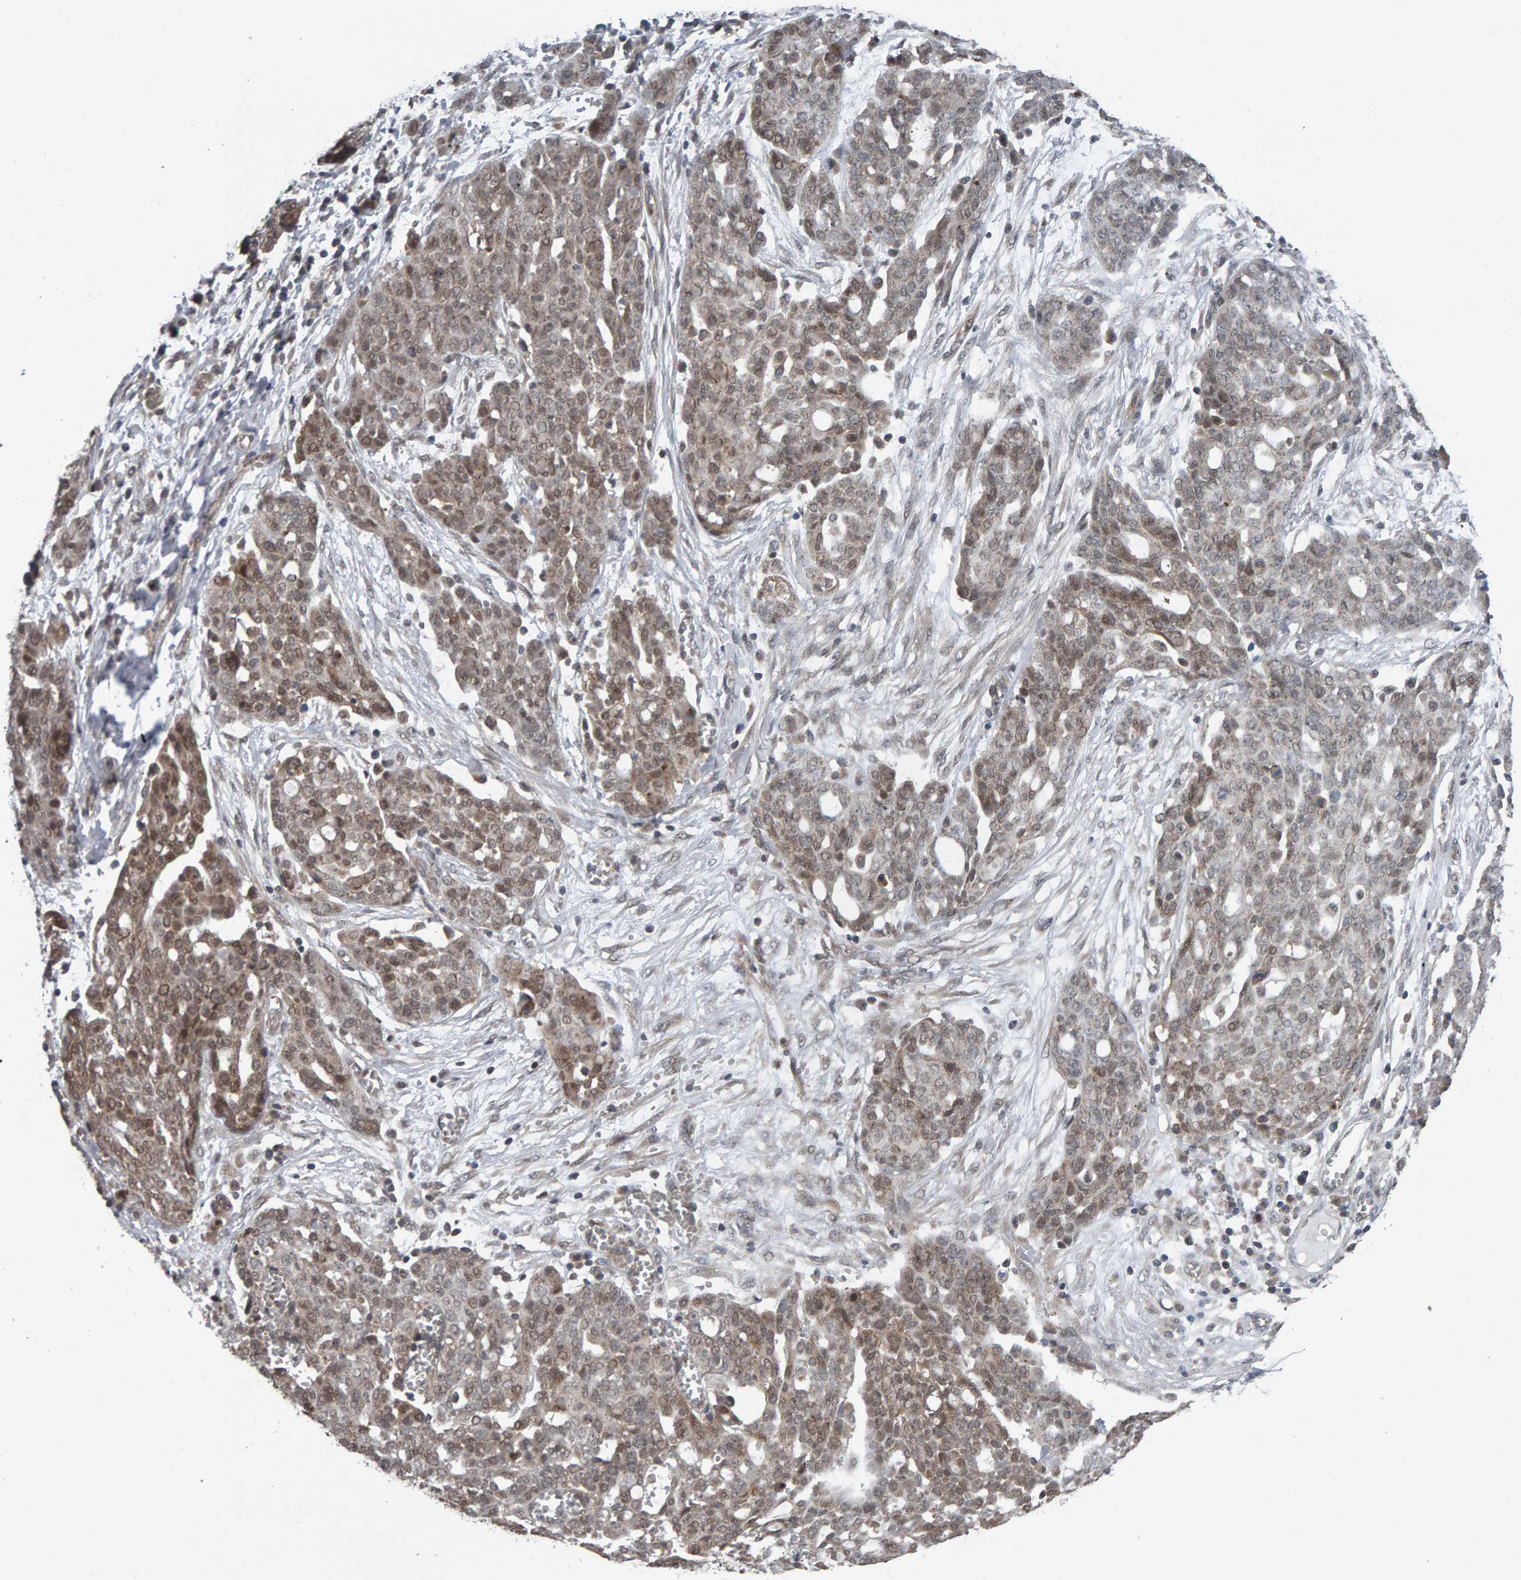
{"staining": {"intensity": "weak", "quantity": "25%-75%", "location": "cytoplasmic/membranous,nuclear"}, "tissue": "ovarian cancer", "cell_type": "Tumor cells", "image_type": "cancer", "snomed": [{"axis": "morphology", "description": "Cystadenocarcinoma, serous, NOS"}, {"axis": "topography", "description": "Soft tissue"}, {"axis": "topography", "description": "Ovary"}], "caption": "This is an image of IHC staining of ovarian cancer, which shows weak staining in the cytoplasmic/membranous and nuclear of tumor cells.", "gene": "COASY", "patient": {"sex": "female", "age": 57}}